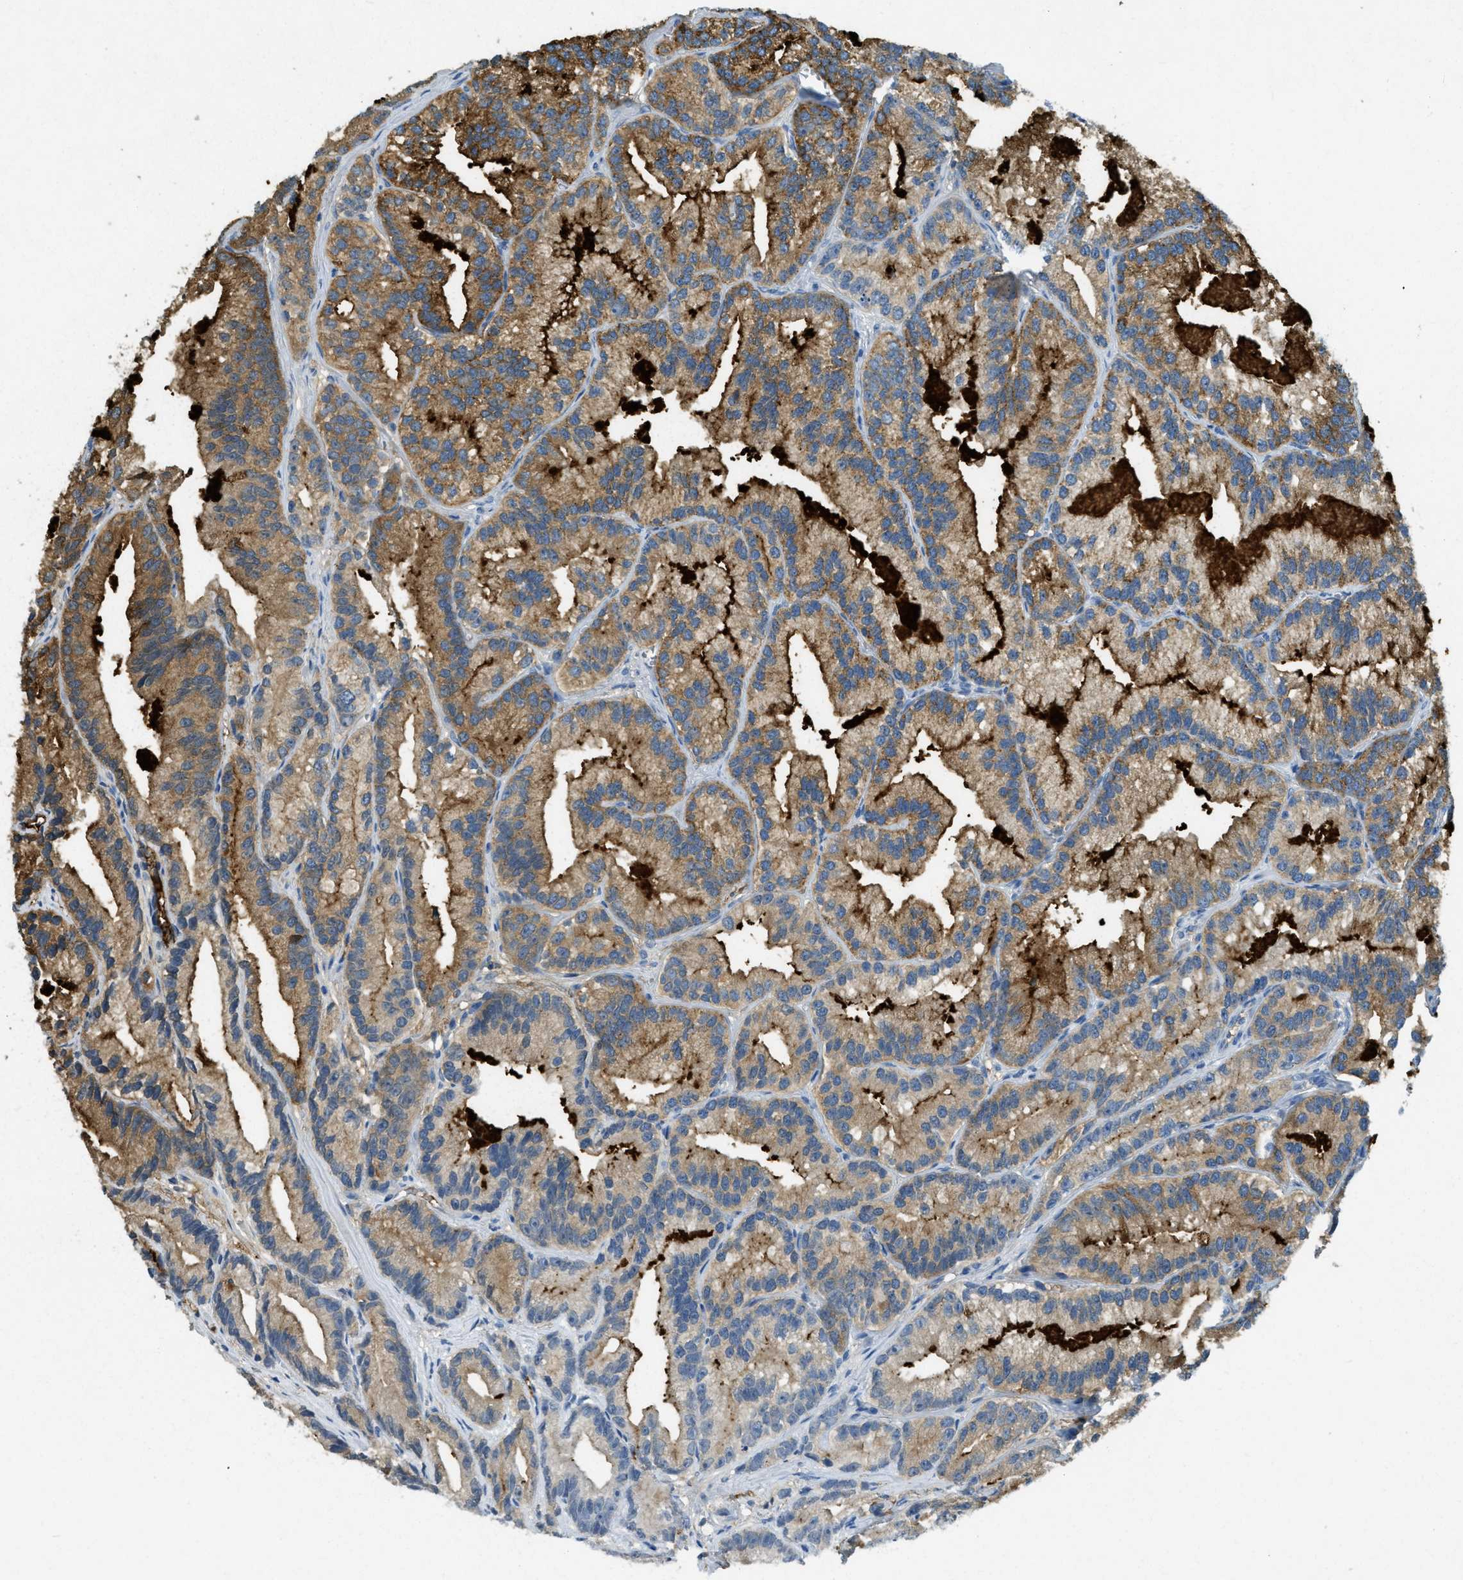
{"staining": {"intensity": "moderate", "quantity": "25%-75%", "location": "cytoplasmic/membranous"}, "tissue": "prostate cancer", "cell_type": "Tumor cells", "image_type": "cancer", "snomed": [{"axis": "morphology", "description": "Adenocarcinoma, Low grade"}, {"axis": "topography", "description": "Prostate"}], "caption": "A high-resolution image shows immunohistochemistry (IHC) staining of prostate cancer (adenocarcinoma (low-grade)), which reveals moderate cytoplasmic/membranous expression in approximately 25%-75% of tumor cells.", "gene": "PRTN3", "patient": {"sex": "male", "age": 89}}